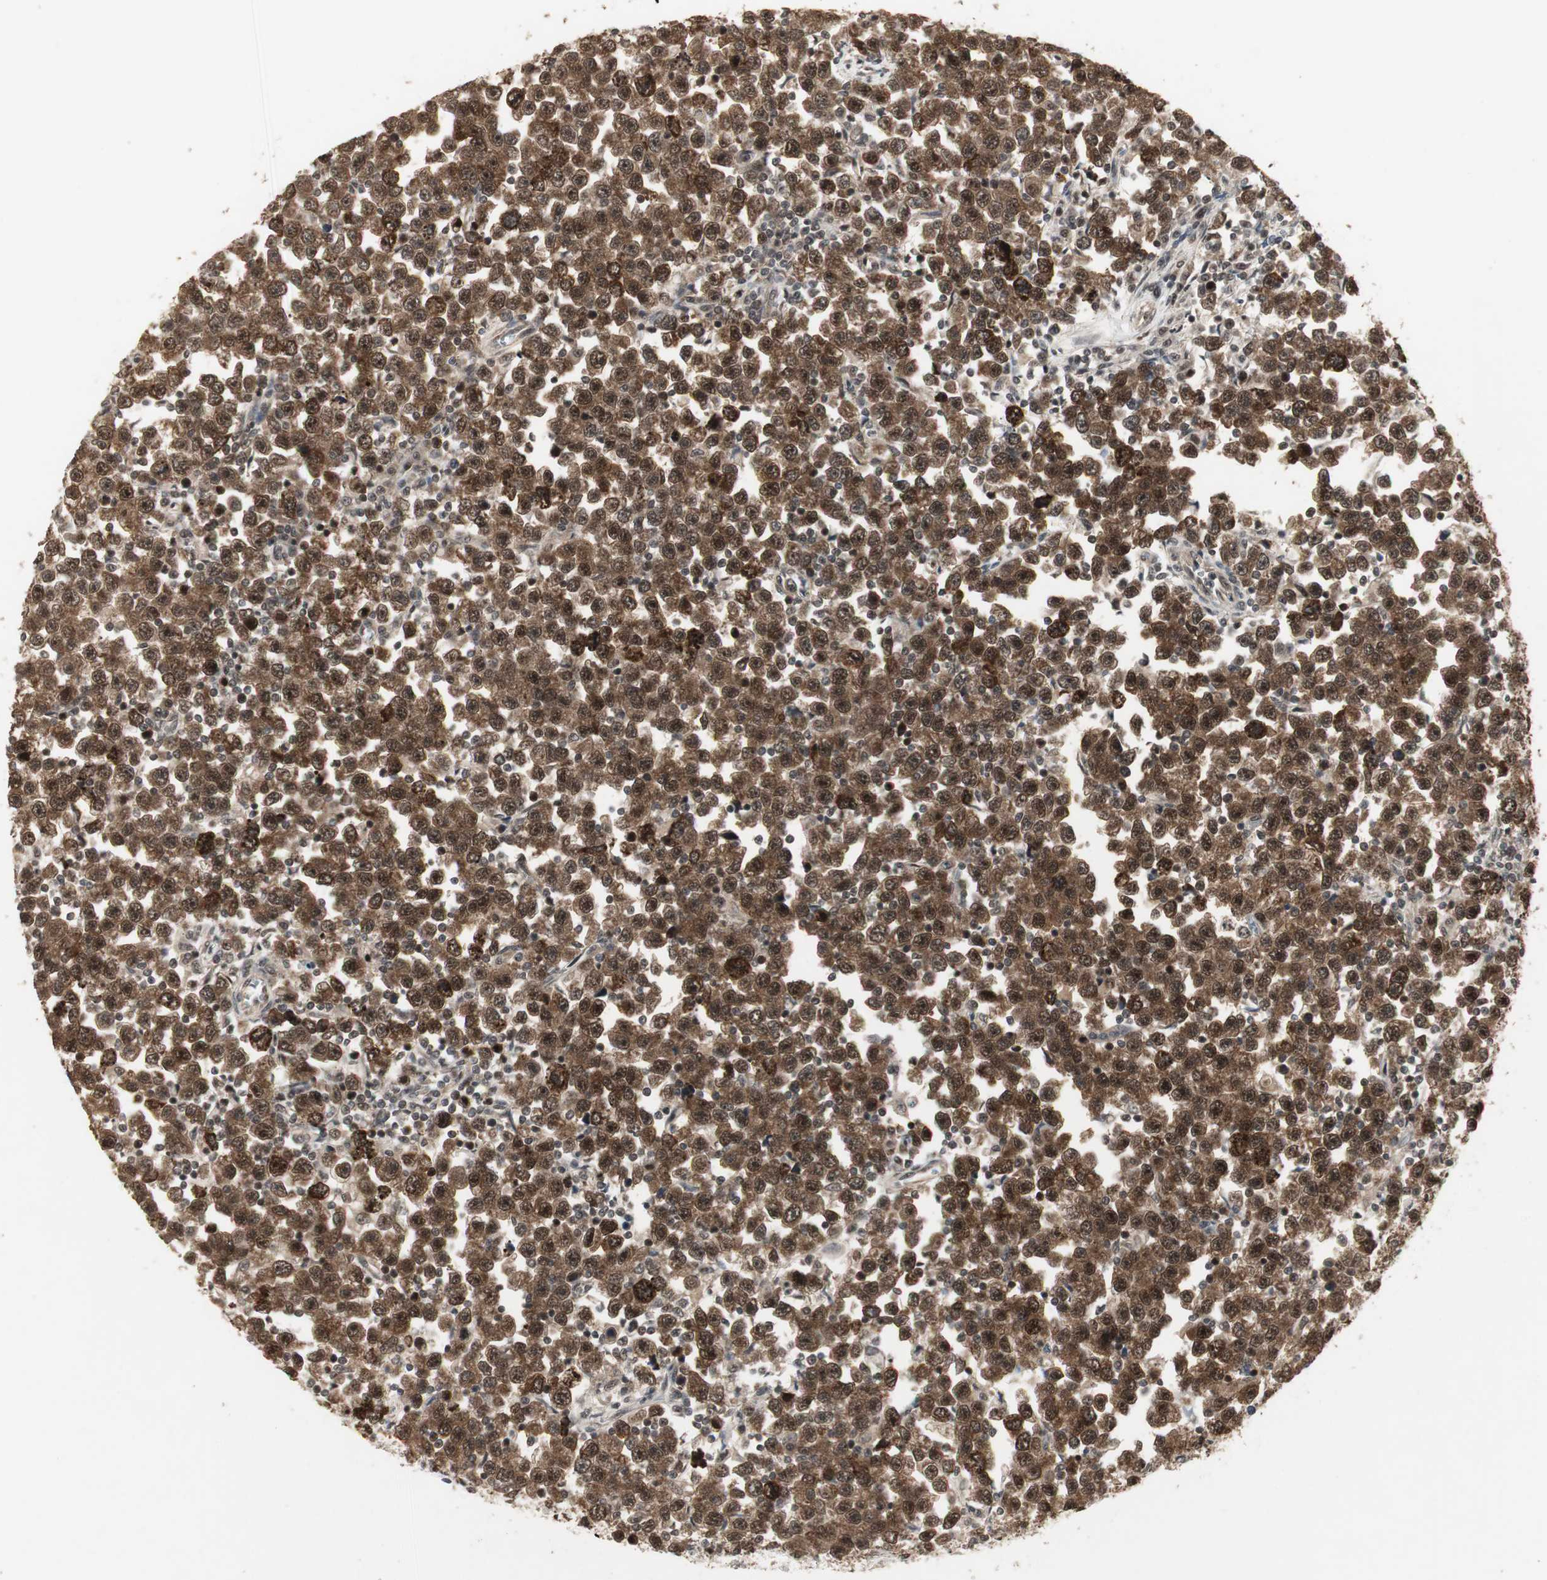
{"staining": {"intensity": "strong", "quantity": ">75%", "location": "cytoplasmic/membranous,nuclear"}, "tissue": "testis cancer", "cell_type": "Tumor cells", "image_type": "cancer", "snomed": [{"axis": "morphology", "description": "Seminoma, NOS"}, {"axis": "topography", "description": "Testis"}], "caption": "DAB immunohistochemical staining of human seminoma (testis) reveals strong cytoplasmic/membranous and nuclear protein expression in approximately >75% of tumor cells.", "gene": "CSNK2B", "patient": {"sex": "male", "age": 43}}